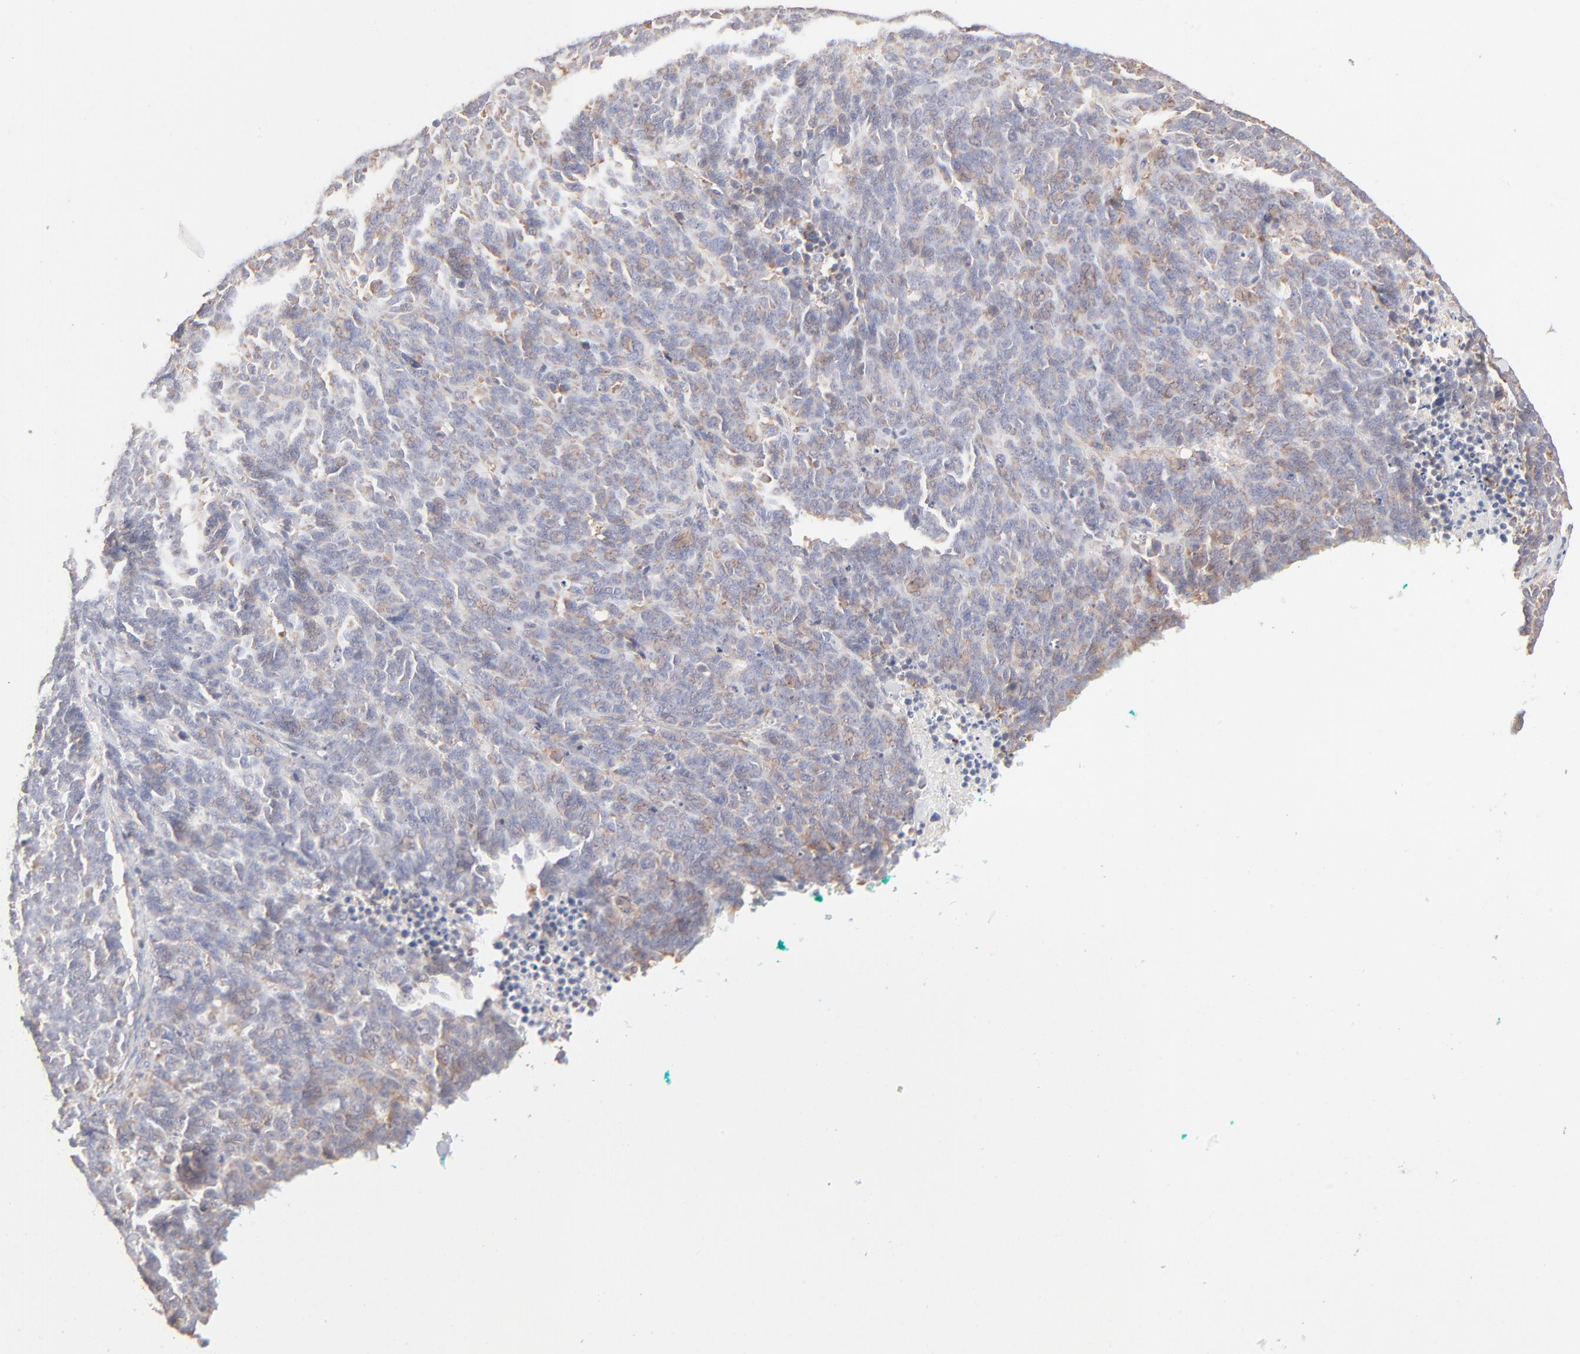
{"staining": {"intensity": "weak", "quantity": "25%-75%", "location": "cytoplasmic/membranous"}, "tissue": "lung cancer", "cell_type": "Tumor cells", "image_type": "cancer", "snomed": [{"axis": "morphology", "description": "Neoplasm, malignant, NOS"}, {"axis": "topography", "description": "Lung"}], "caption": "Protein staining exhibits weak cytoplasmic/membranous staining in about 25%-75% of tumor cells in neoplasm (malignant) (lung). (brown staining indicates protein expression, while blue staining denotes nuclei).", "gene": "RPS21", "patient": {"sex": "female", "age": 58}}